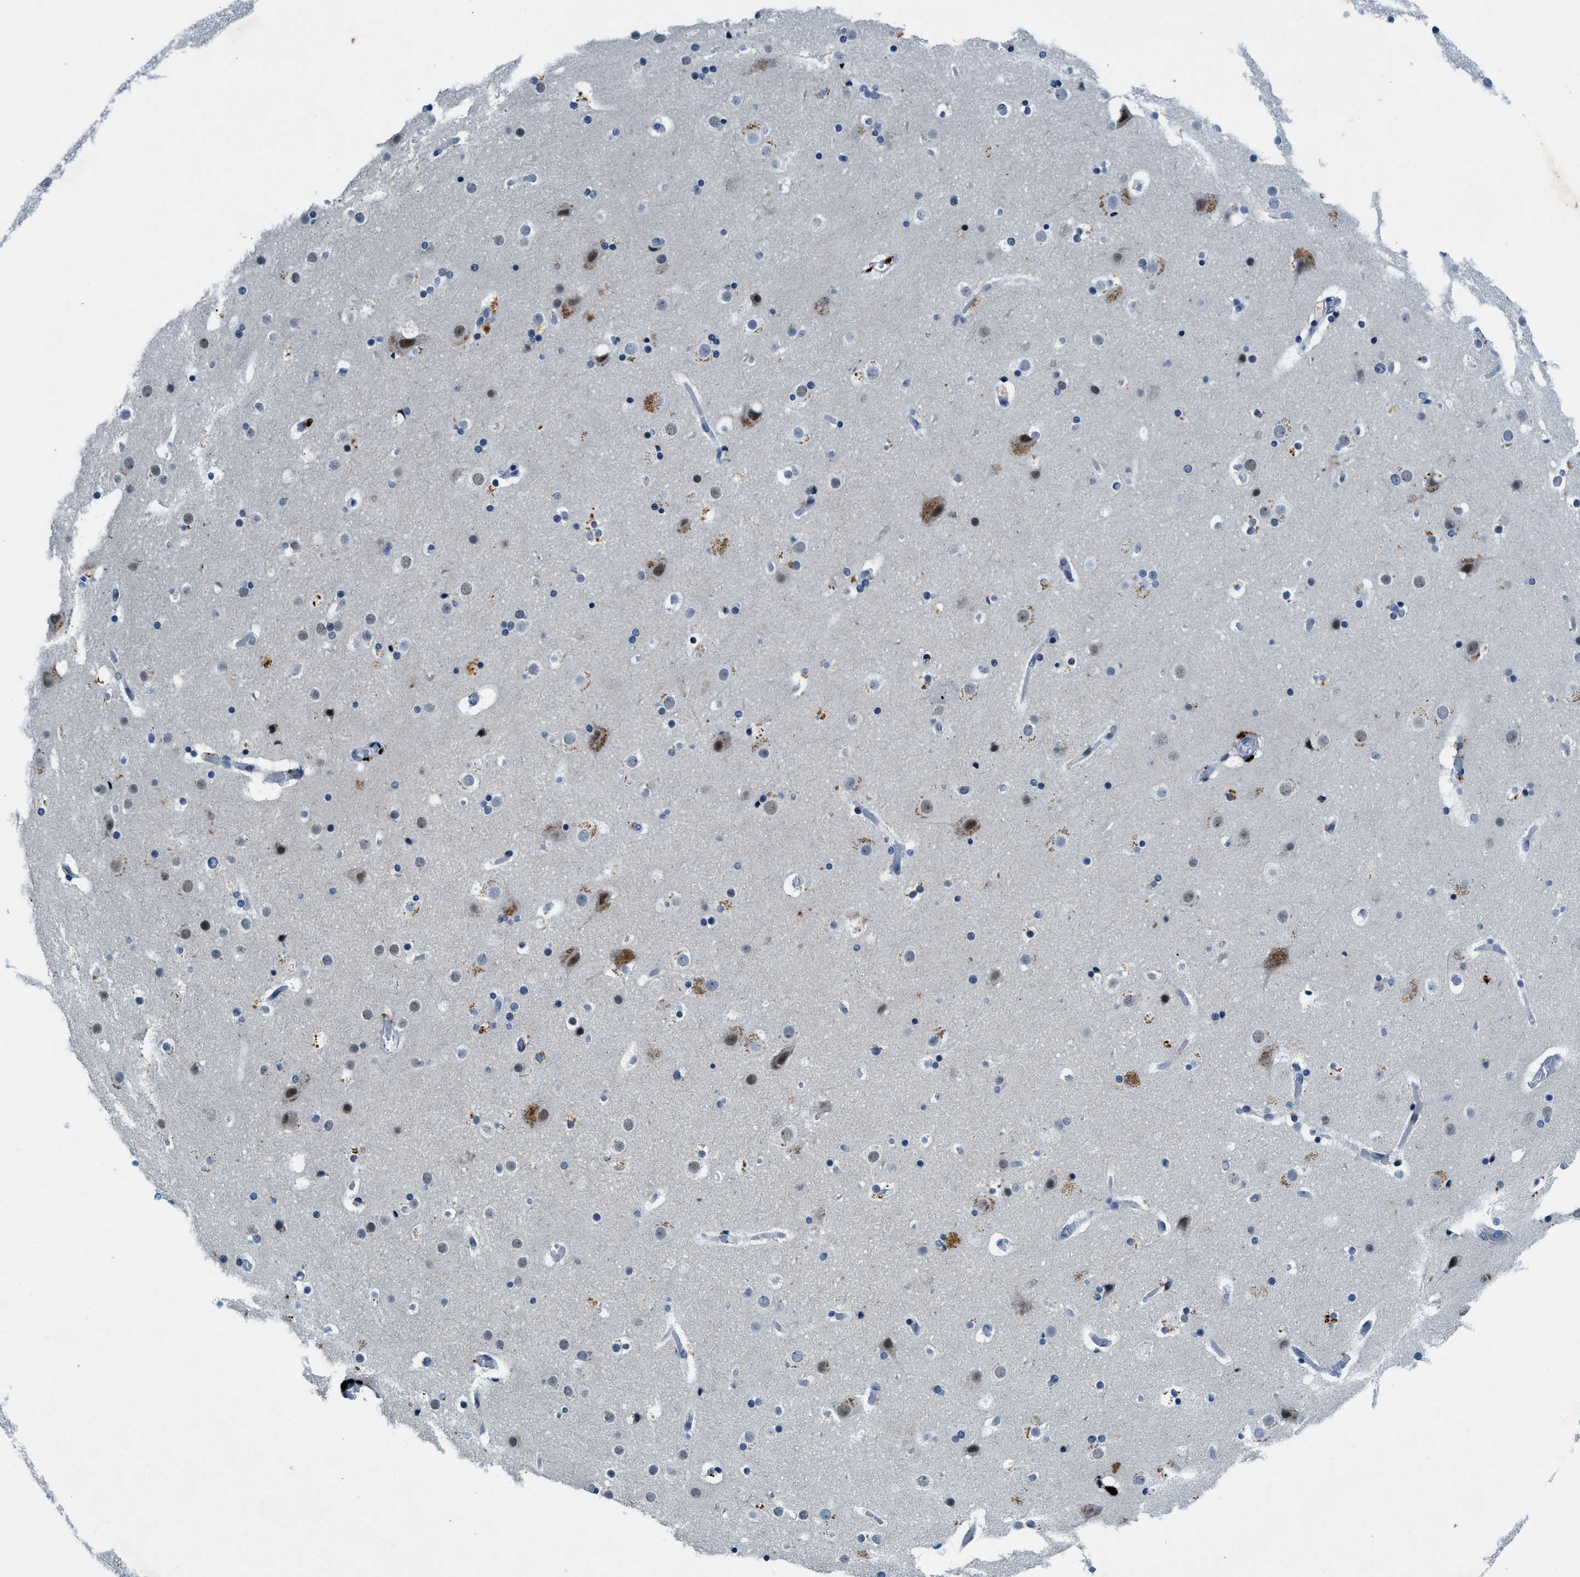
{"staining": {"intensity": "negative", "quantity": "none", "location": "none"}, "tissue": "cerebral cortex", "cell_type": "Endothelial cells", "image_type": "normal", "snomed": [{"axis": "morphology", "description": "Normal tissue, NOS"}, {"axis": "topography", "description": "Cerebral cortex"}], "caption": "The photomicrograph shows no significant staining in endothelial cells of cerebral cortex.", "gene": "SLCO2A1", "patient": {"sex": "male", "age": 57}}